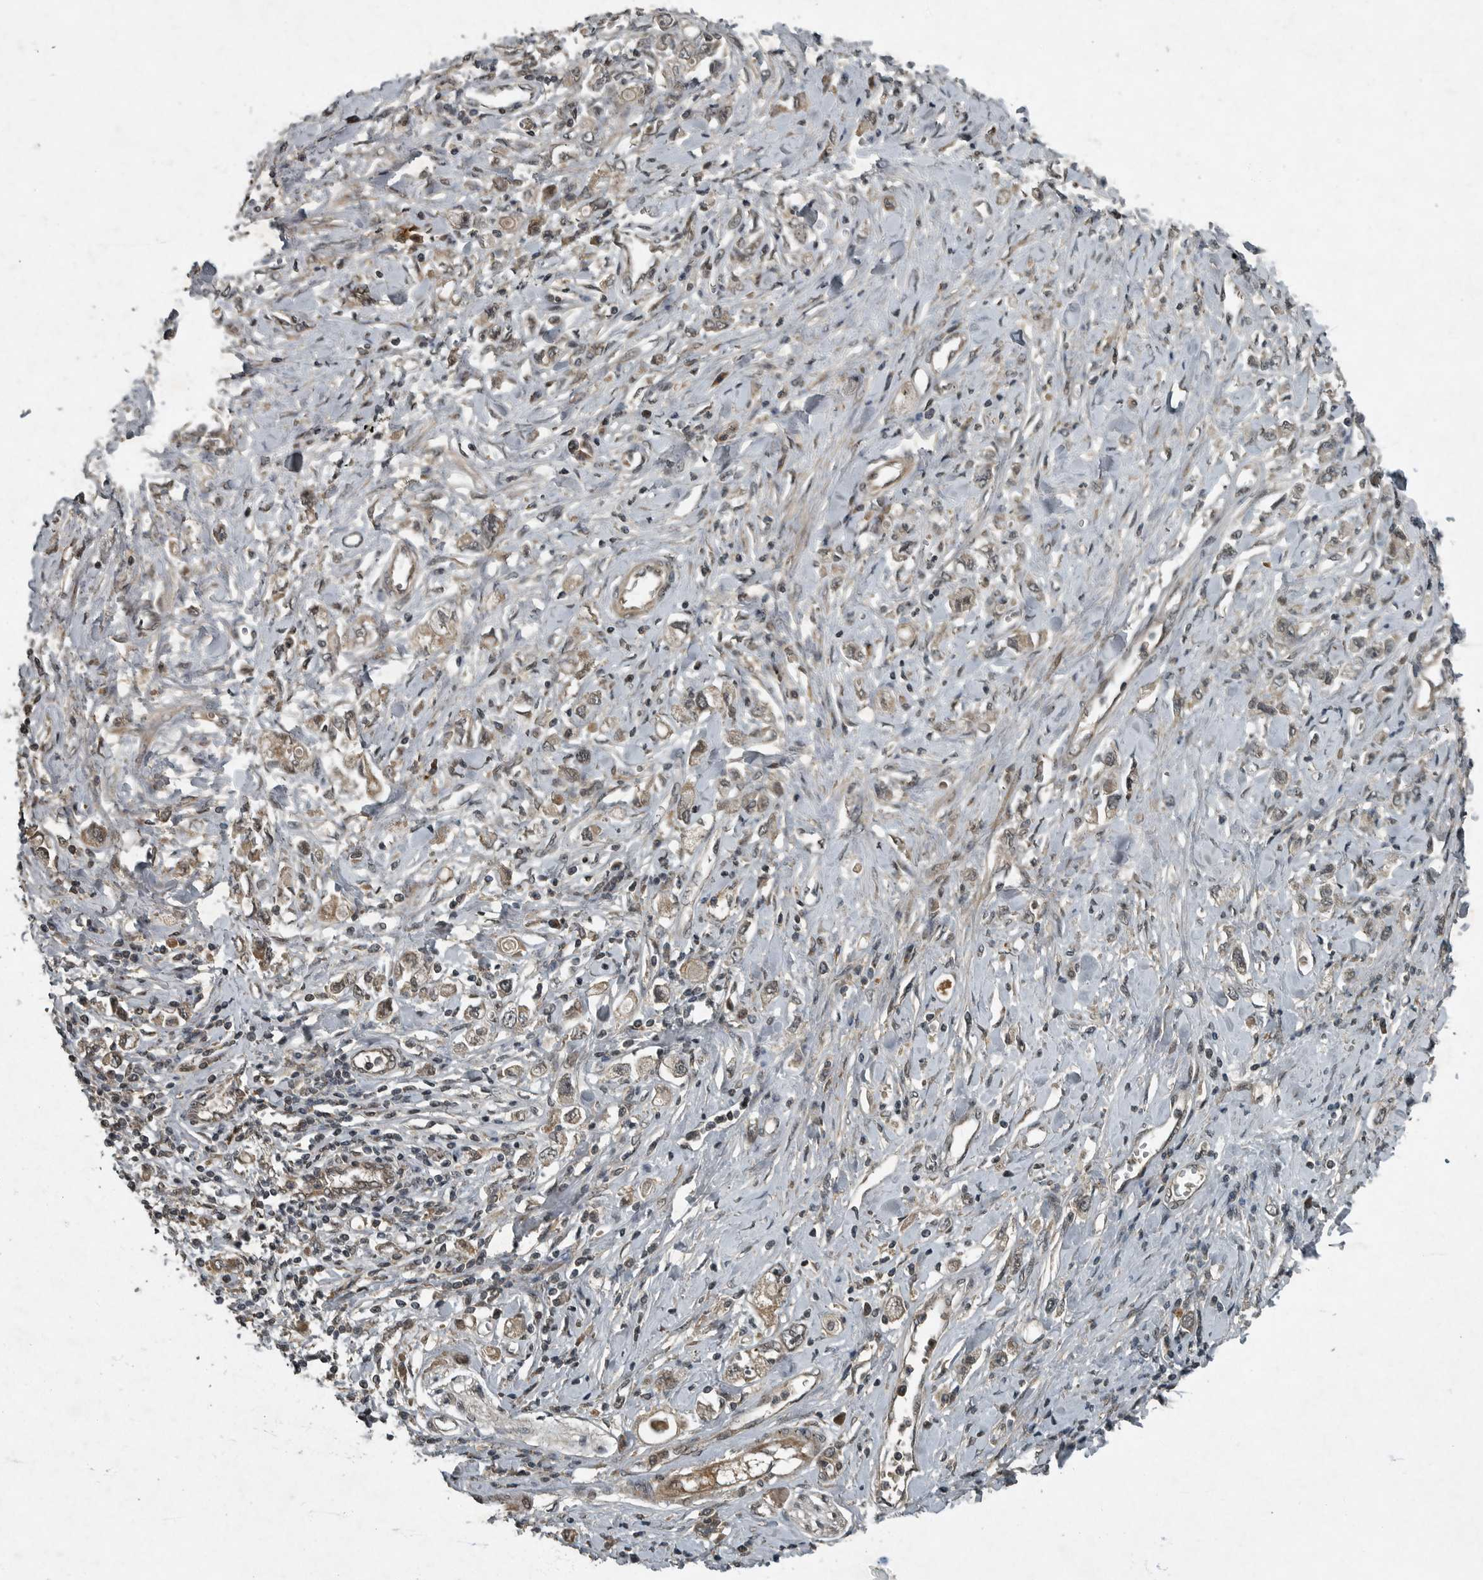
{"staining": {"intensity": "weak", "quantity": ">75%", "location": "cytoplasmic/membranous,nuclear"}, "tissue": "stomach cancer", "cell_type": "Tumor cells", "image_type": "cancer", "snomed": [{"axis": "morphology", "description": "Adenocarcinoma, NOS"}, {"axis": "topography", "description": "Stomach"}], "caption": "Weak cytoplasmic/membranous and nuclear expression for a protein is seen in approximately >75% of tumor cells of adenocarcinoma (stomach) using immunohistochemistry (IHC).", "gene": "FOXO1", "patient": {"sex": "female", "age": 76}}